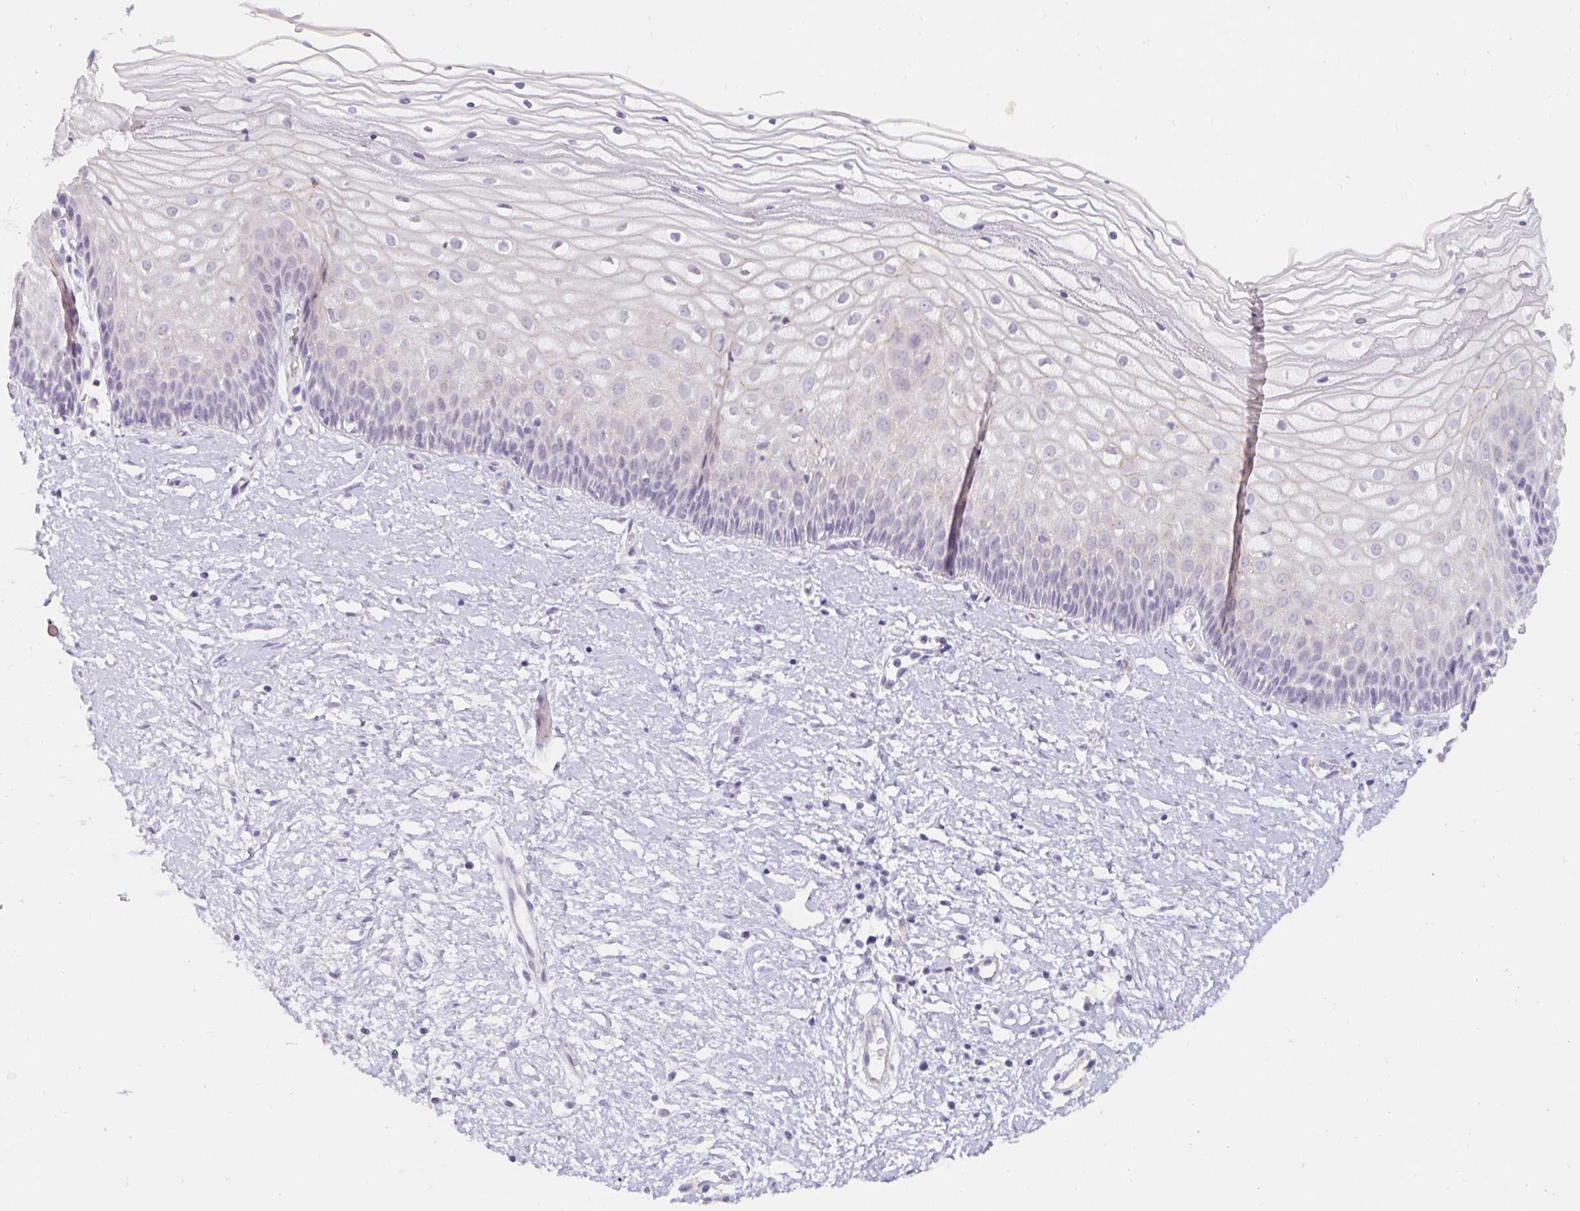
{"staining": {"intensity": "negative", "quantity": "none", "location": "none"}, "tissue": "cervix", "cell_type": "Glandular cells", "image_type": "normal", "snomed": [{"axis": "morphology", "description": "Normal tissue, NOS"}, {"axis": "topography", "description": "Cervix"}], "caption": "Immunohistochemical staining of unremarkable human cervix displays no significant staining in glandular cells.", "gene": "PDX1", "patient": {"sex": "female", "age": 36}}